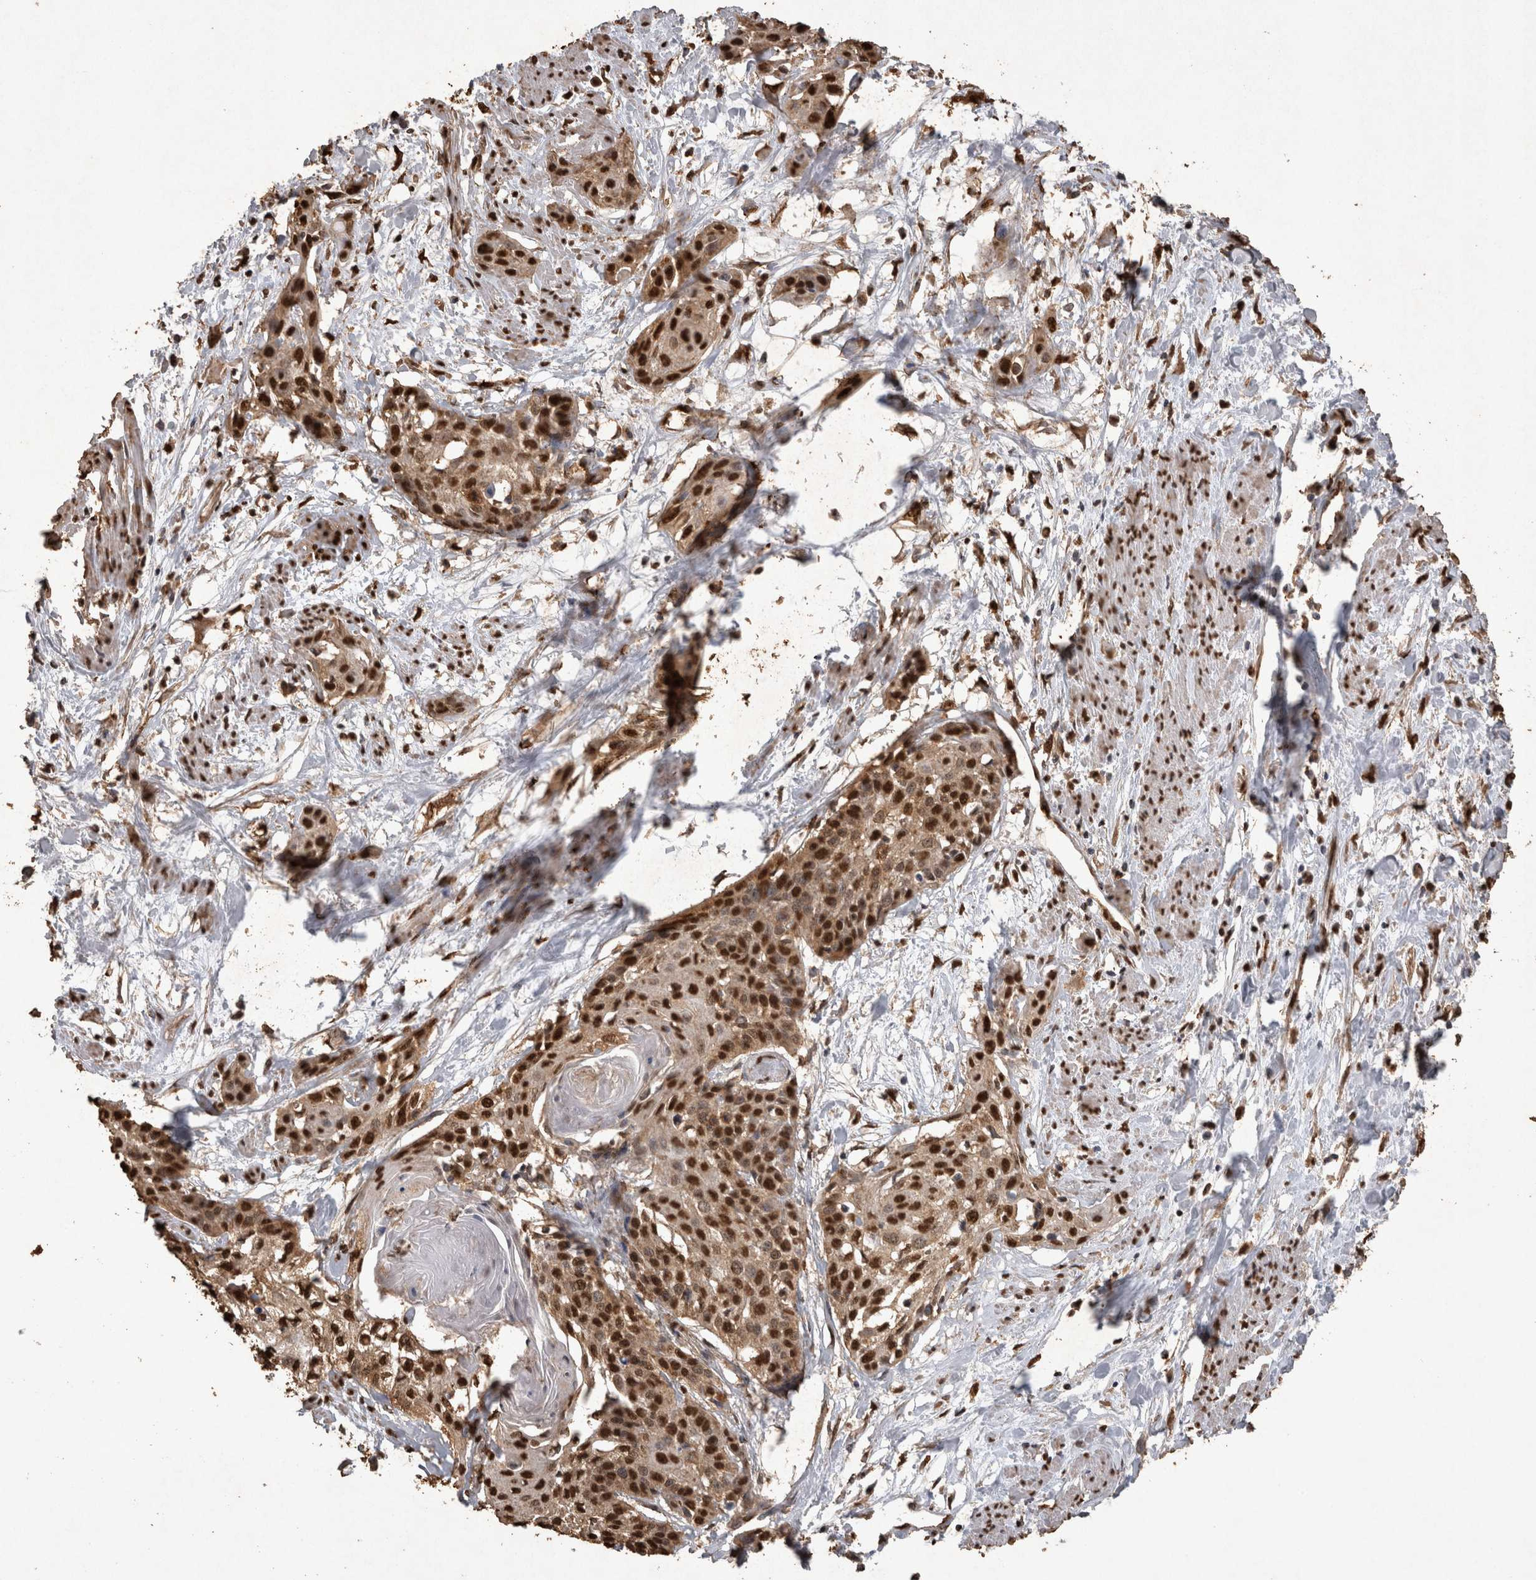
{"staining": {"intensity": "strong", "quantity": ">75%", "location": "nuclear"}, "tissue": "cervical cancer", "cell_type": "Tumor cells", "image_type": "cancer", "snomed": [{"axis": "morphology", "description": "Squamous cell carcinoma, NOS"}, {"axis": "topography", "description": "Cervix"}], "caption": "Immunohistochemistry image of neoplastic tissue: human cervical cancer stained using IHC reveals high levels of strong protein expression localized specifically in the nuclear of tumor cells, appearing as a nuclear brown color.", "gene": "OAS2", "patient": {"sex": "female", "age": 57}}